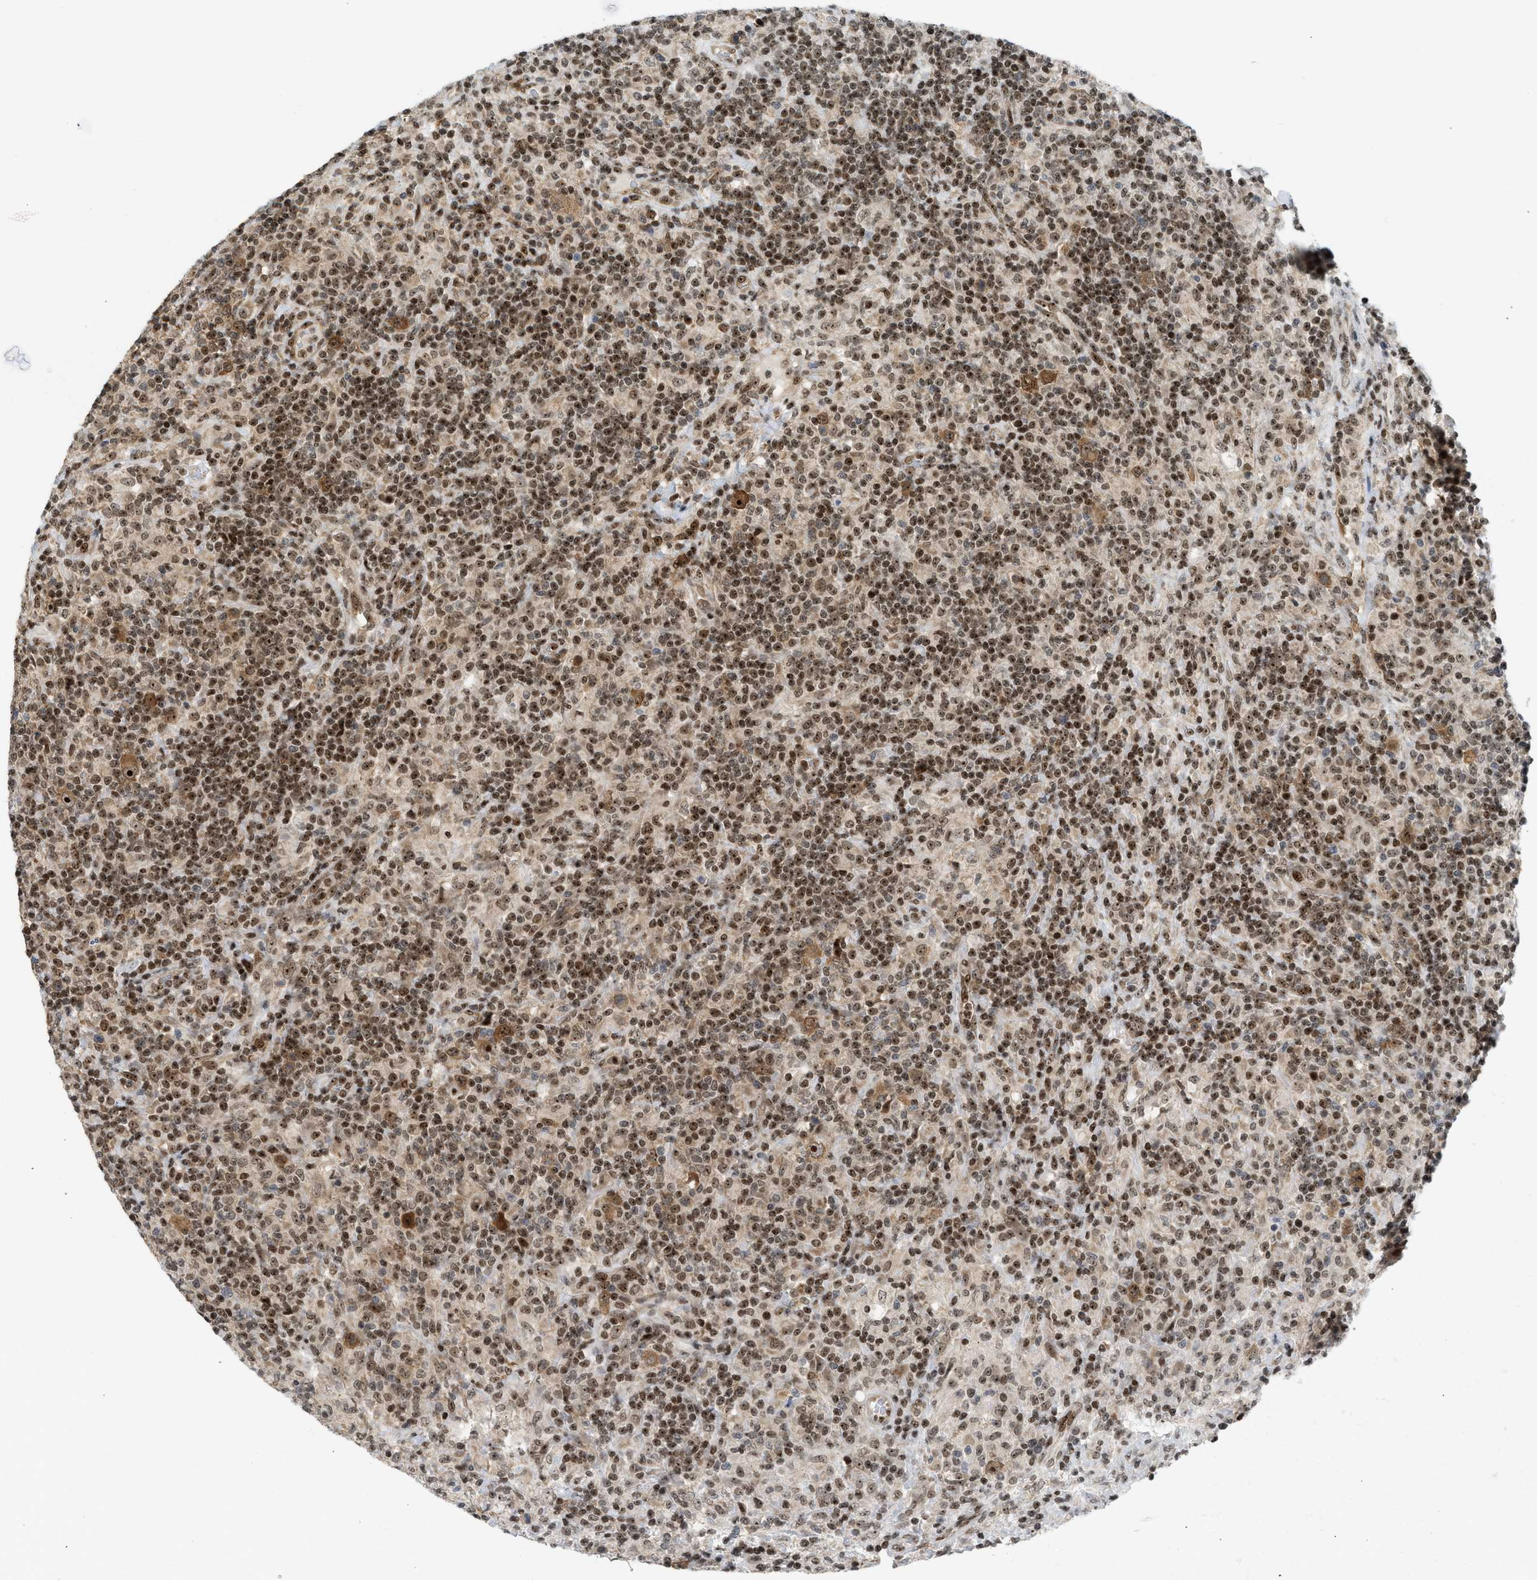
{"staining": {"intensity": "strong", "quantity": ">75%", "location": "cytoplasmic/membranous,nuclear"}, "tissue": "lymphoma", "cell_type": "Tumor cells", "image_type": "cancer", "snomed": [{"axis": "morphology", "description": "Hodgkin's disease, NOS"}, {"axis": "topography", "description": "Lymph node"}], "caption": "Brown immunohistochemical staining in human Hodgkin's disease shows strong cytoplasmic/membranous and nuclear expression in approximately >75% of tumor cells.", "gene": "ZNF22", "patient": {"sex": "male", "age": 70}}